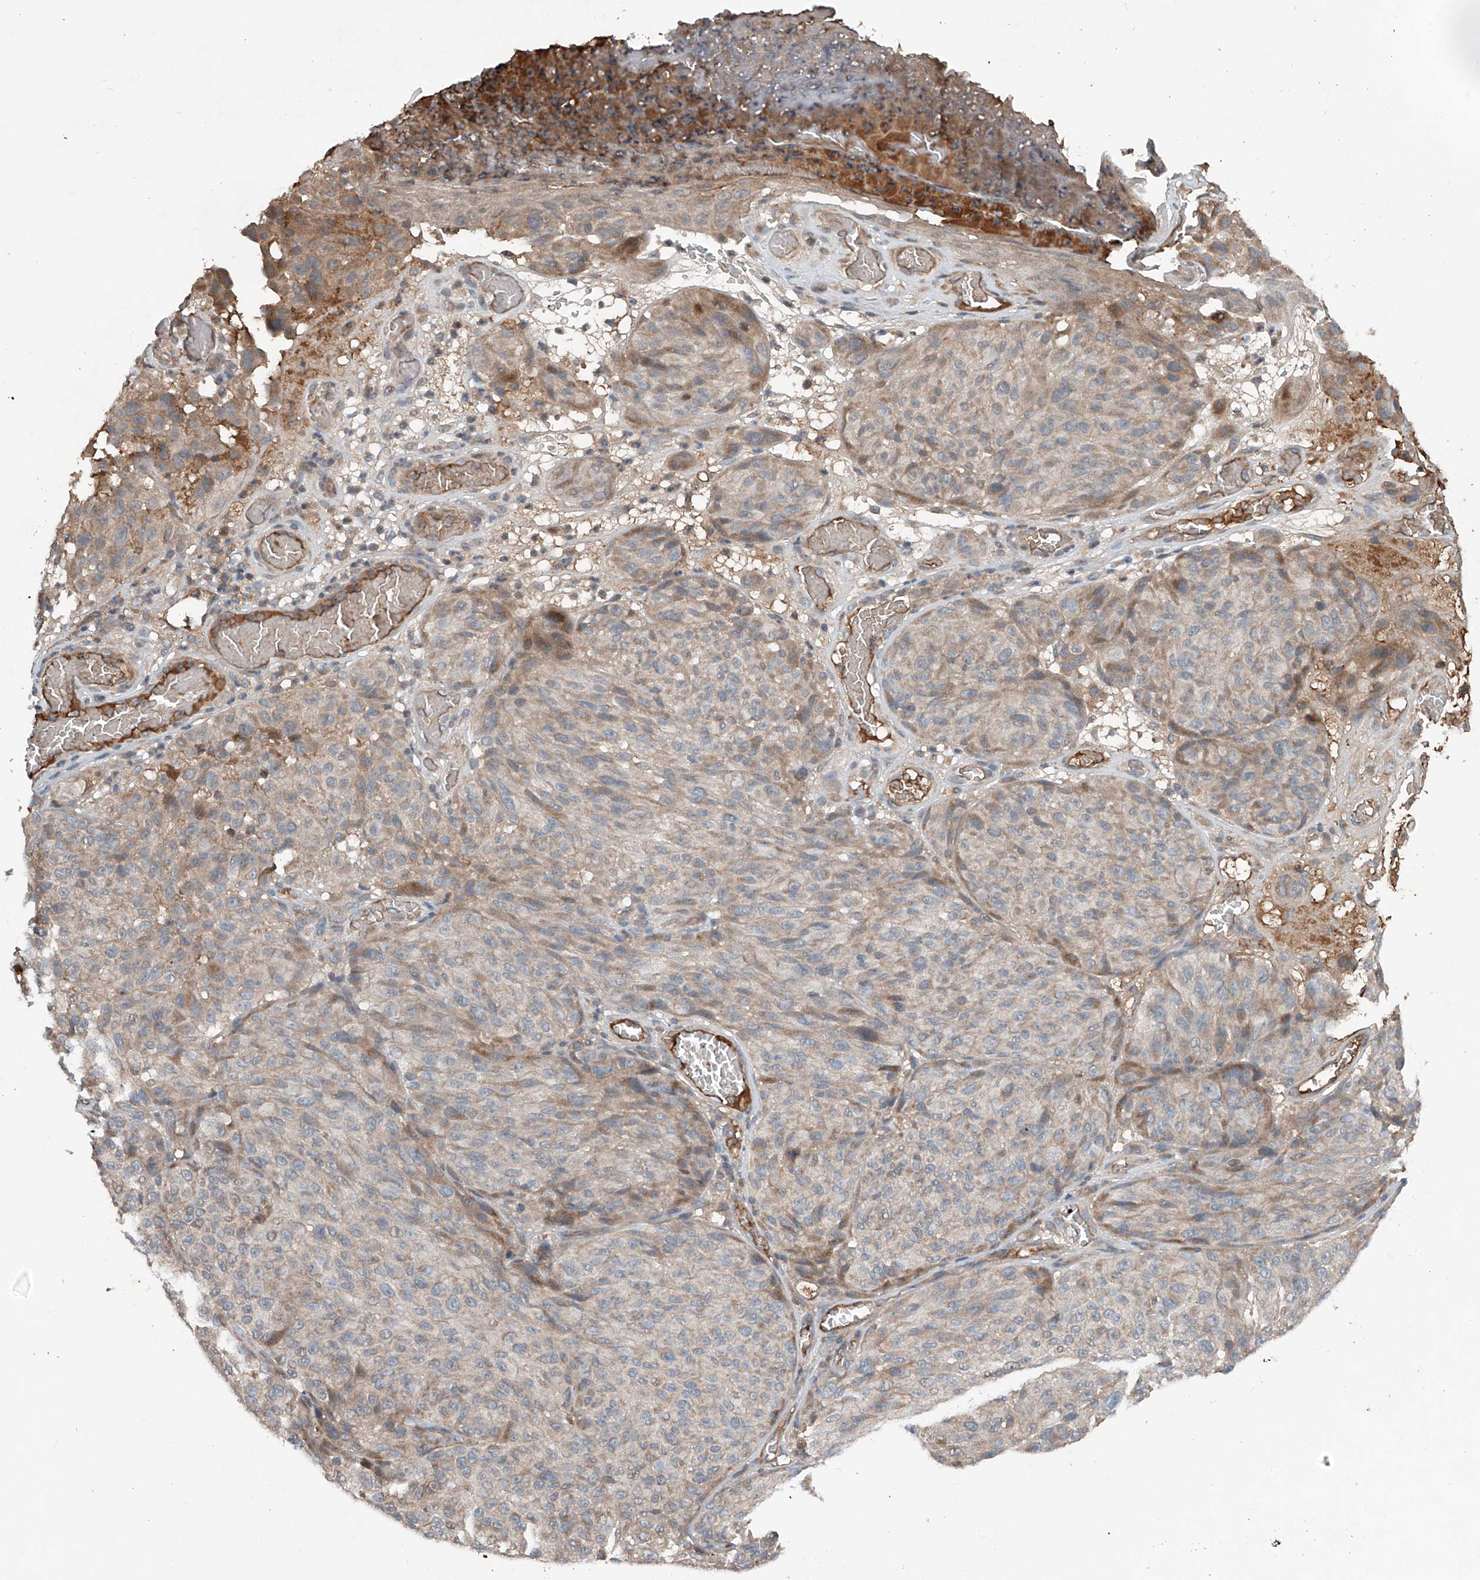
{"staining": {"intensity": "weak", "quantity": "25%-75%", "location": "cytoplasmic/membranous"}, "tissue": "melanoma", "cell_type": "Tumor cells", "image_type": "cancer", "snomed": [{"axis": "morphology", "description": "Malignant melanoma, NOS"}, {"axis": "topography", "description": "Skin"}], "caption": "A high-resolution histopathology image shows immunohistochemistry staining of melanoma, which exhibits weak cytoplasmic/membranous expression in approximately 25%-75% of tumor cells. (IHC, brightfield microscopy, high magnification).", "gene": "ADAM23", "patient": {"sex": "male", "age": 83}}